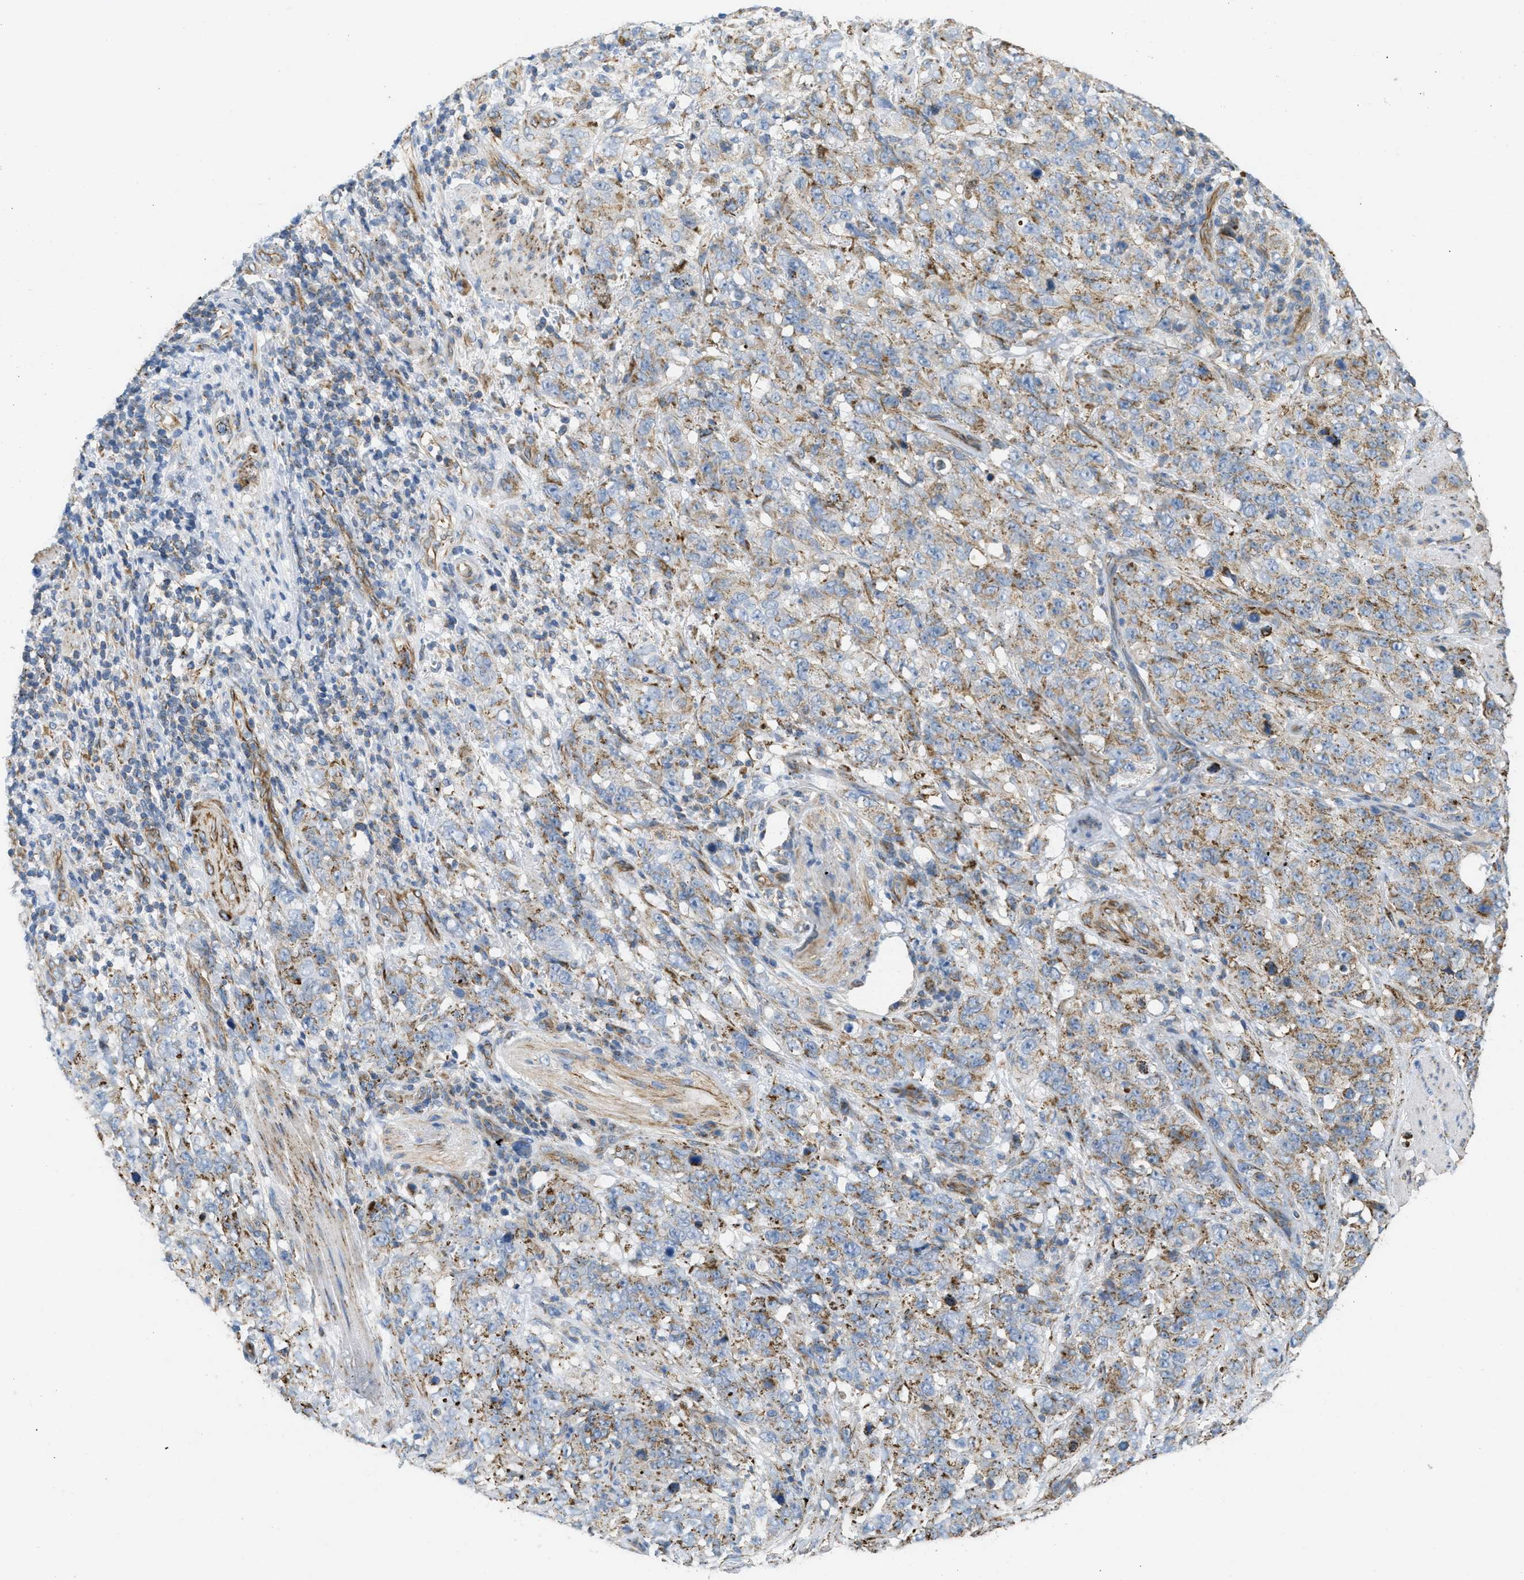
{"staining": {"intensity": "strong", "quantity": "<25%", "location": "cytoplasmic/membranous"}, "tissue": "stomach cancer", "cell_type": "Tumor cells", "image_type": "cancer", "snomed": [{"axis": "morphology", "description": "Adenocarcinoma, NOS"}, {"axis": "topography", "description": "Stomach"}], "caption": "Immunohistochemical staining of stomach cancer shows strong cytoplasmic/membranous protein expression in approximately <25% of tumor cells. The protein is stained brown, and the nuclei are stained in blue (DAB (3,3'-diaminobenzidine) IHC with brightfield microscopy, high magnification).", "gene": "BTN3A1", "patient": {"sex": "male", "age": 48}}